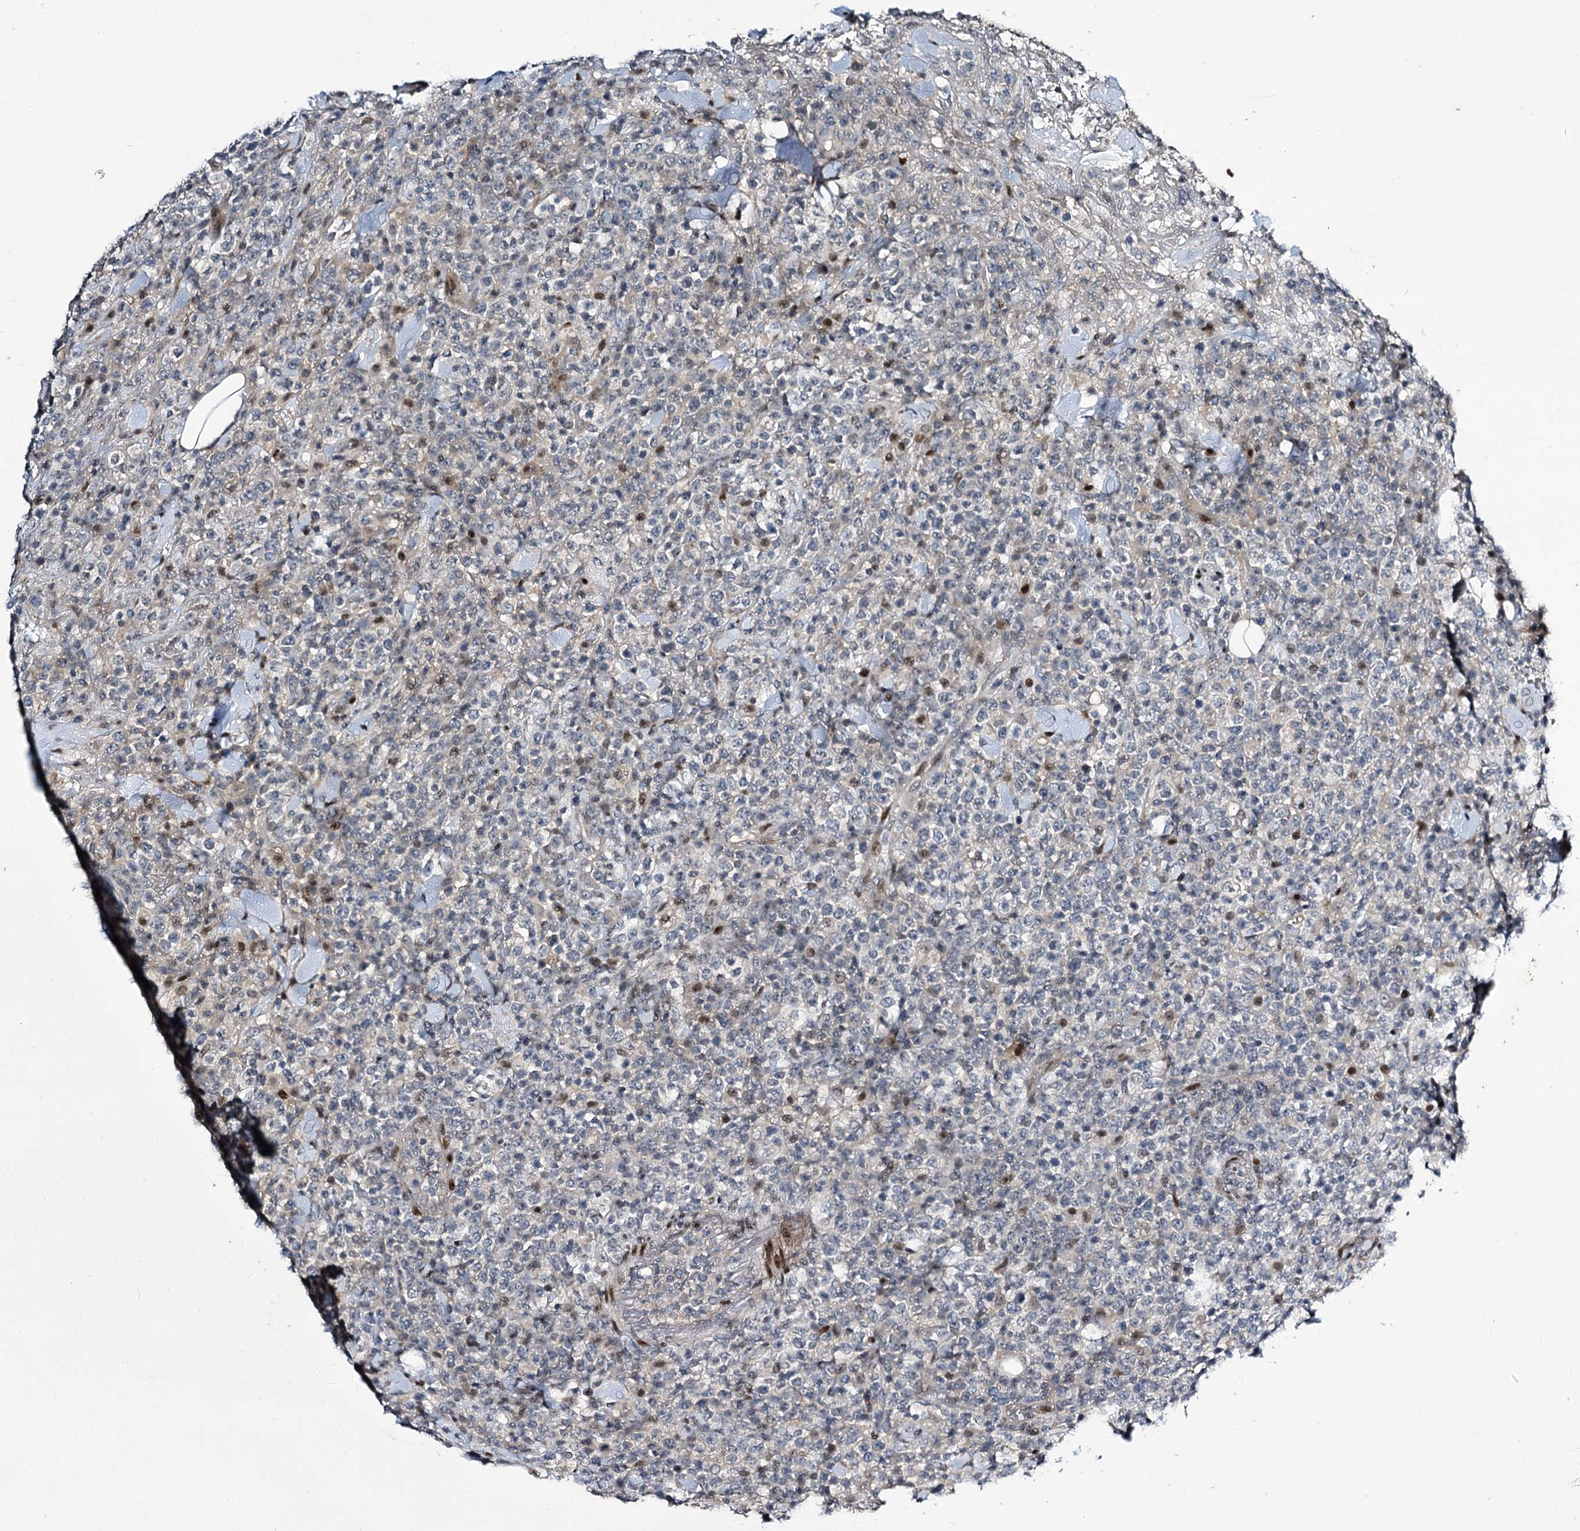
{"staining": {"intensity": "negative", "quantity": "none", "location": "none"}, "tissue": "lymphoma", "cell_type": "Tumor cells", "image_type": "cancer", "snomed": [{"axis": "morphology", "description": "Malignant lymphoma, non-Hodgkin's type, High grade"}, {"axis": "topography", "description": "Colon"}], "caption": "There is no significant expression in tumor cells of lymphoma.", "gene": "ITFG2", "patient": {"sex": "female", "age": 53}}